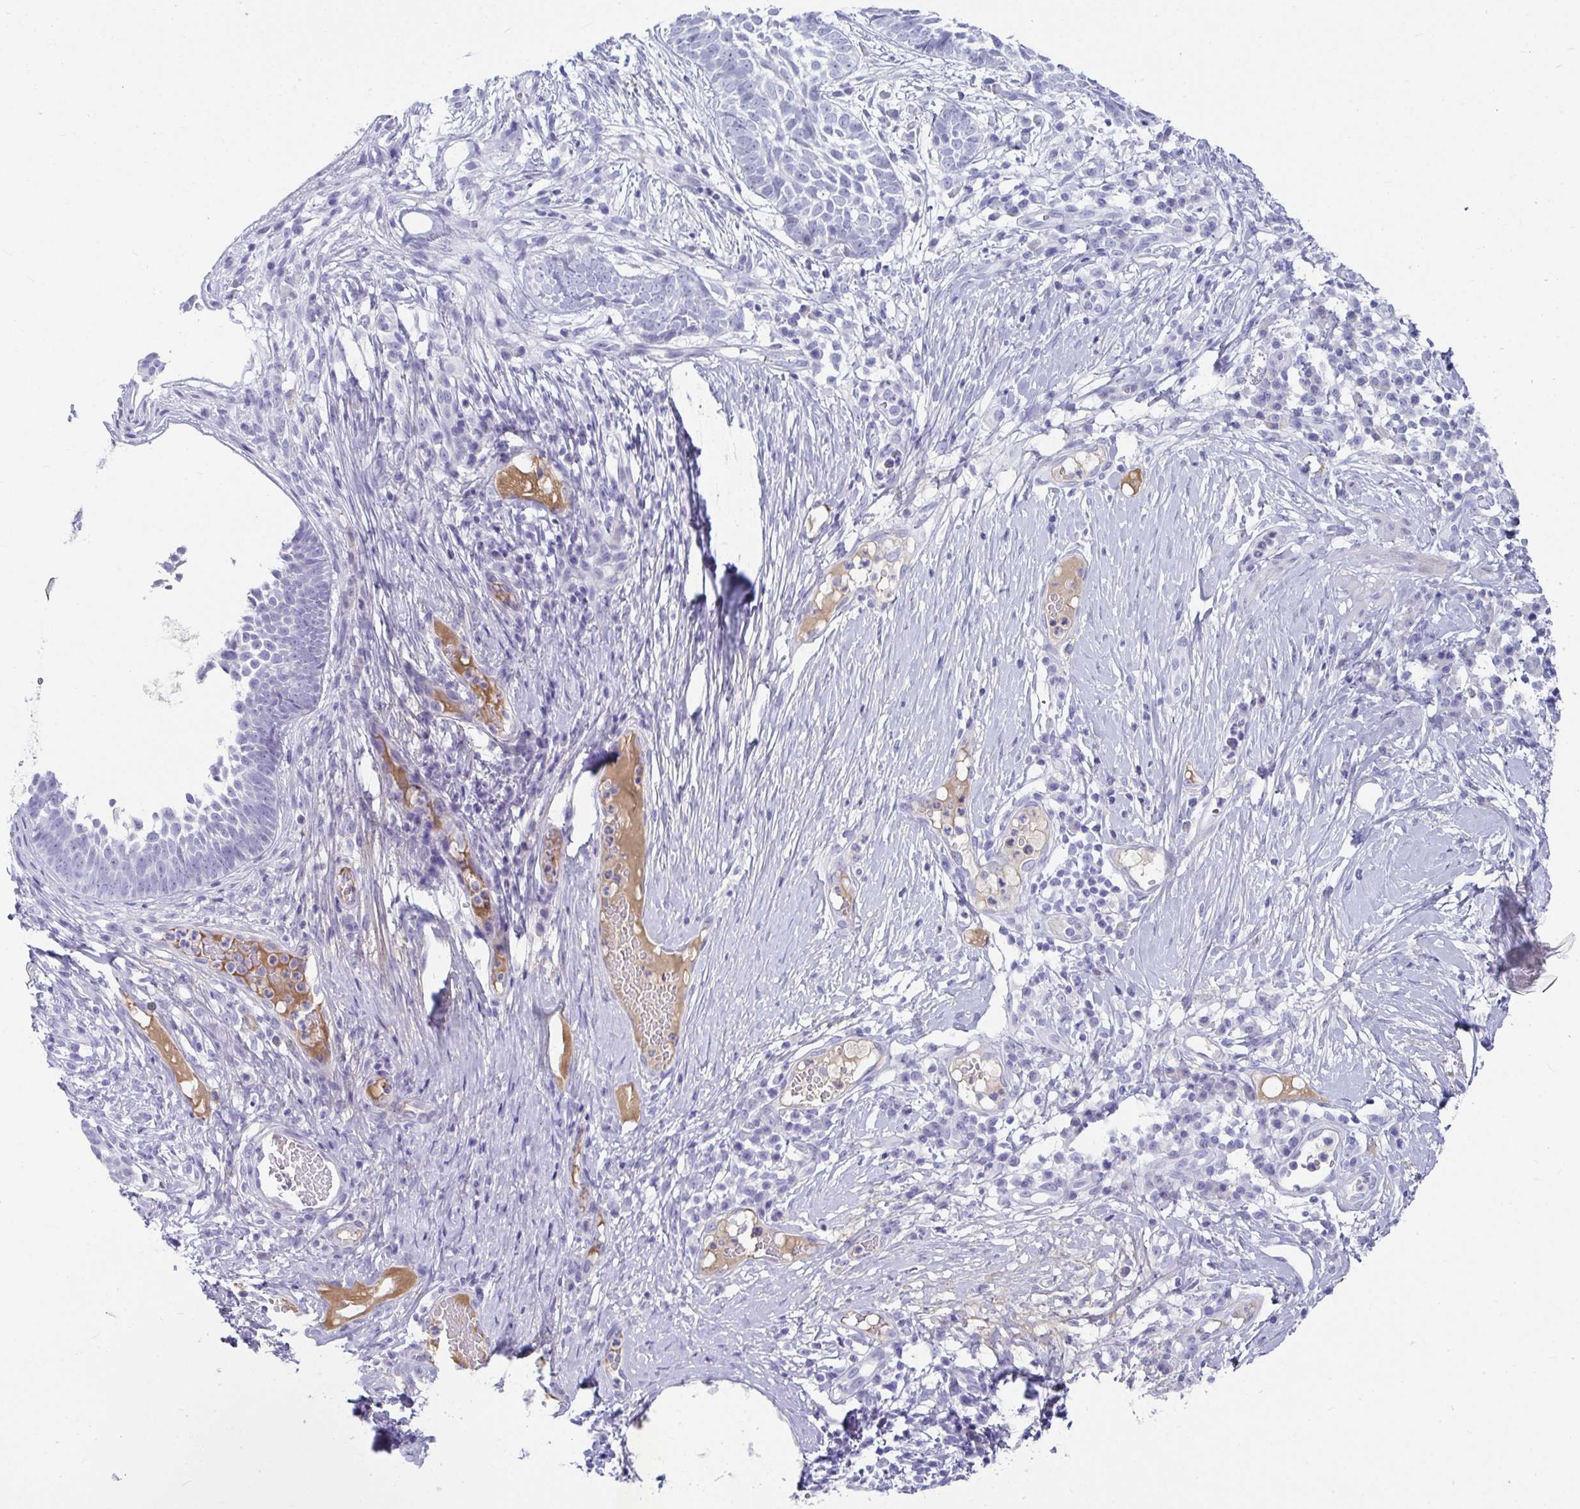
{"staining": {"intensity": "negative", "quantity": "none", "location": "none"}, "tissue": "skin cancer", "cell_type": "Tumor cells", "image_type": "cancer", "snomed": [{"axis": "morphology", "description": "Basal cell carcinoma"}, {"axis": "topography", "description": "Skin"}], "caption": "IHC of skin basal cell carcinoma shows no staining in tumor cells. (Immunohistochemistry (ihc), brightfield microscopy, high magnification).", "gene": "NPY", "patient": {"sex": "female", "age": 89}}